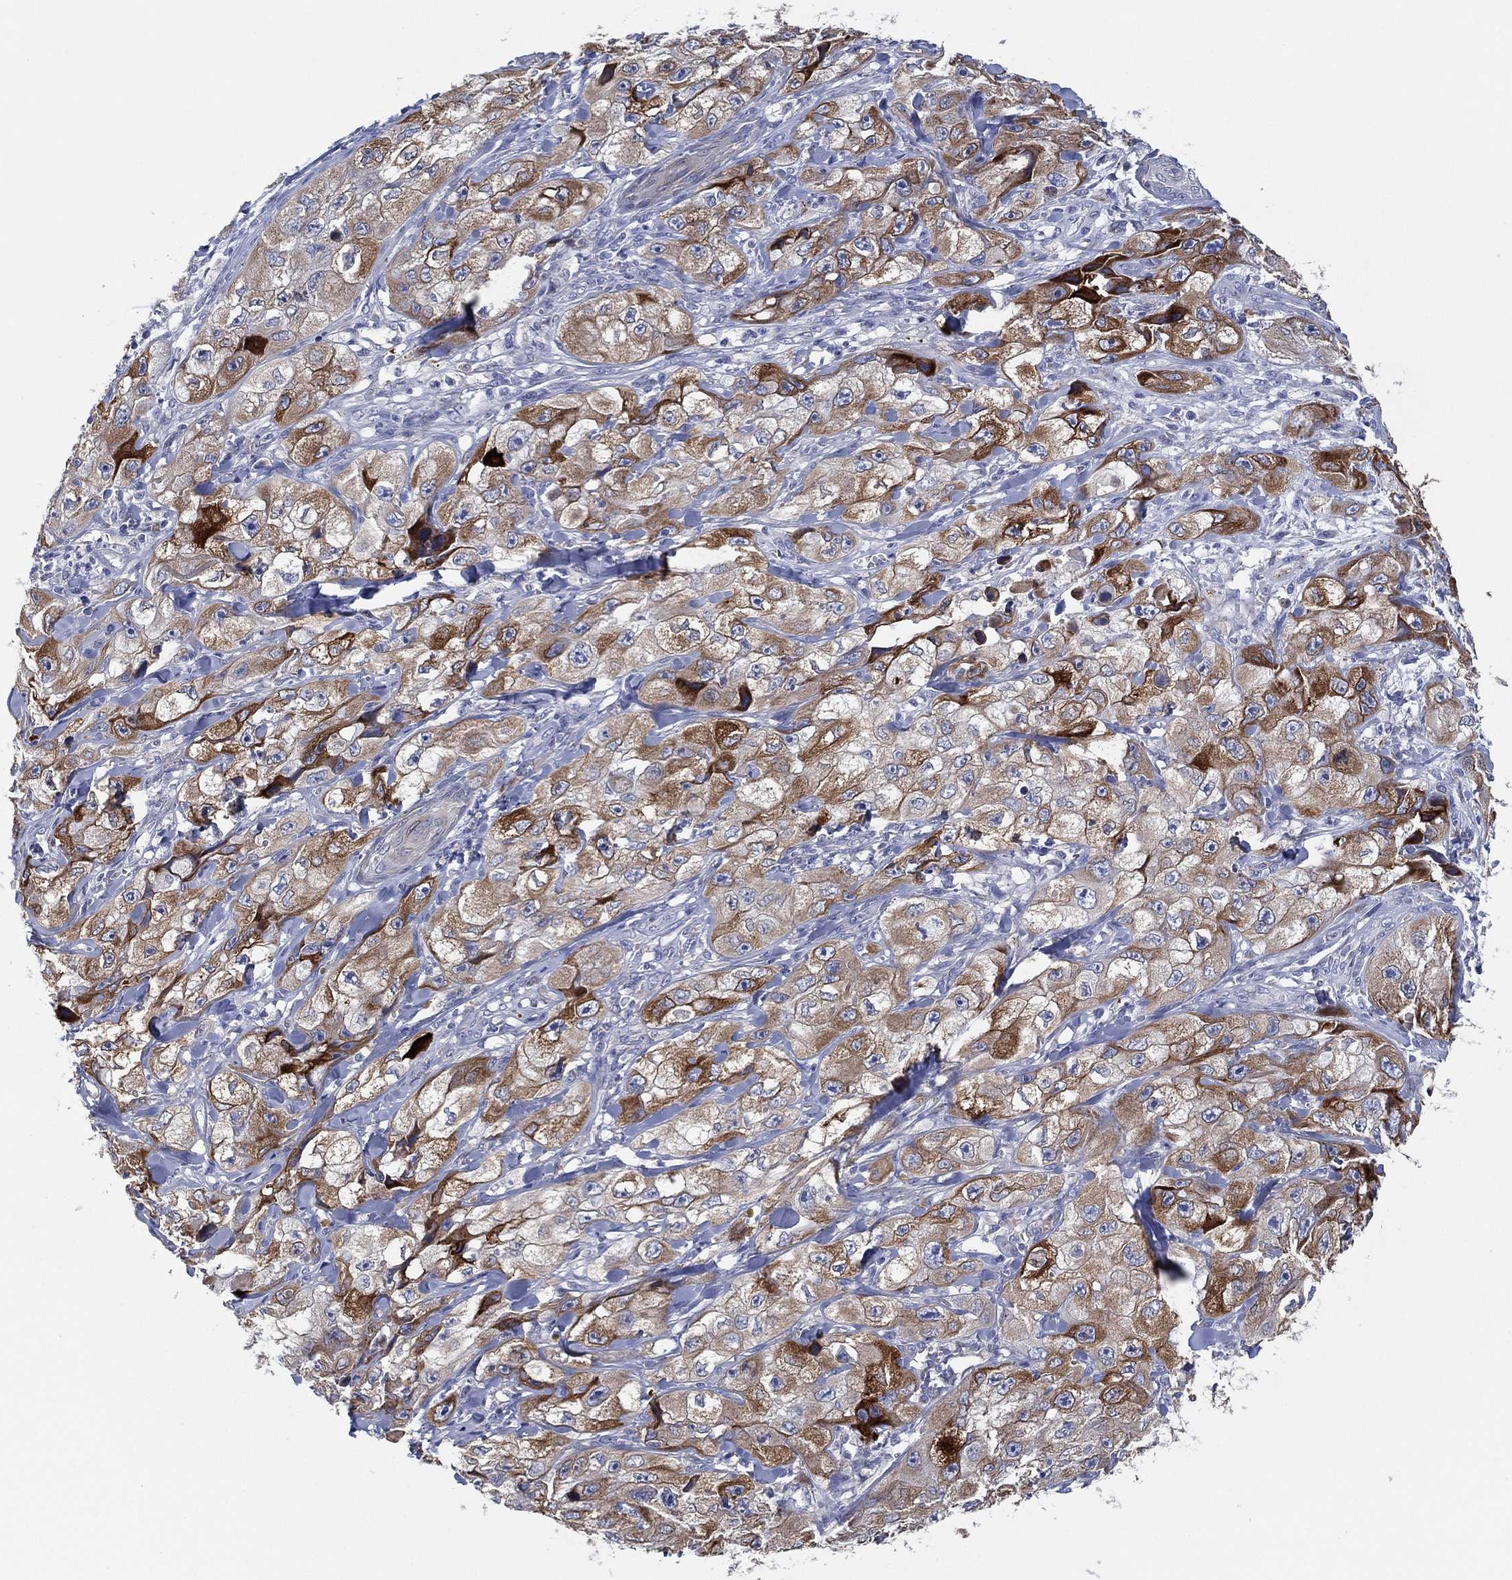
{"staining": {"intensity": "strong", "quantity": "25%-75%", "location": "cytoplasmic/membranous"}, "tissue": "skin cancer", "cell_type": "Tumor cells", "image_type": "cancer", "snomed": [{"axis": "morphology", "description": "Squamous cell carcinoma, NOS"}, {"axis": "topography", "description": "Skin"}, {"axis": "topography", "description": "Subcutis"}], "caption": "Immunohistochemistry (IHC) histopathology image of human skin squamous cell carcinoma stained for a protein (brown), which displays high levels of strong cytoplasmic/membranous staining in approximately 25%-75% of tumor cells.", "gene": "TMEM40", "patient": {"sex": "male", "age": 73}}